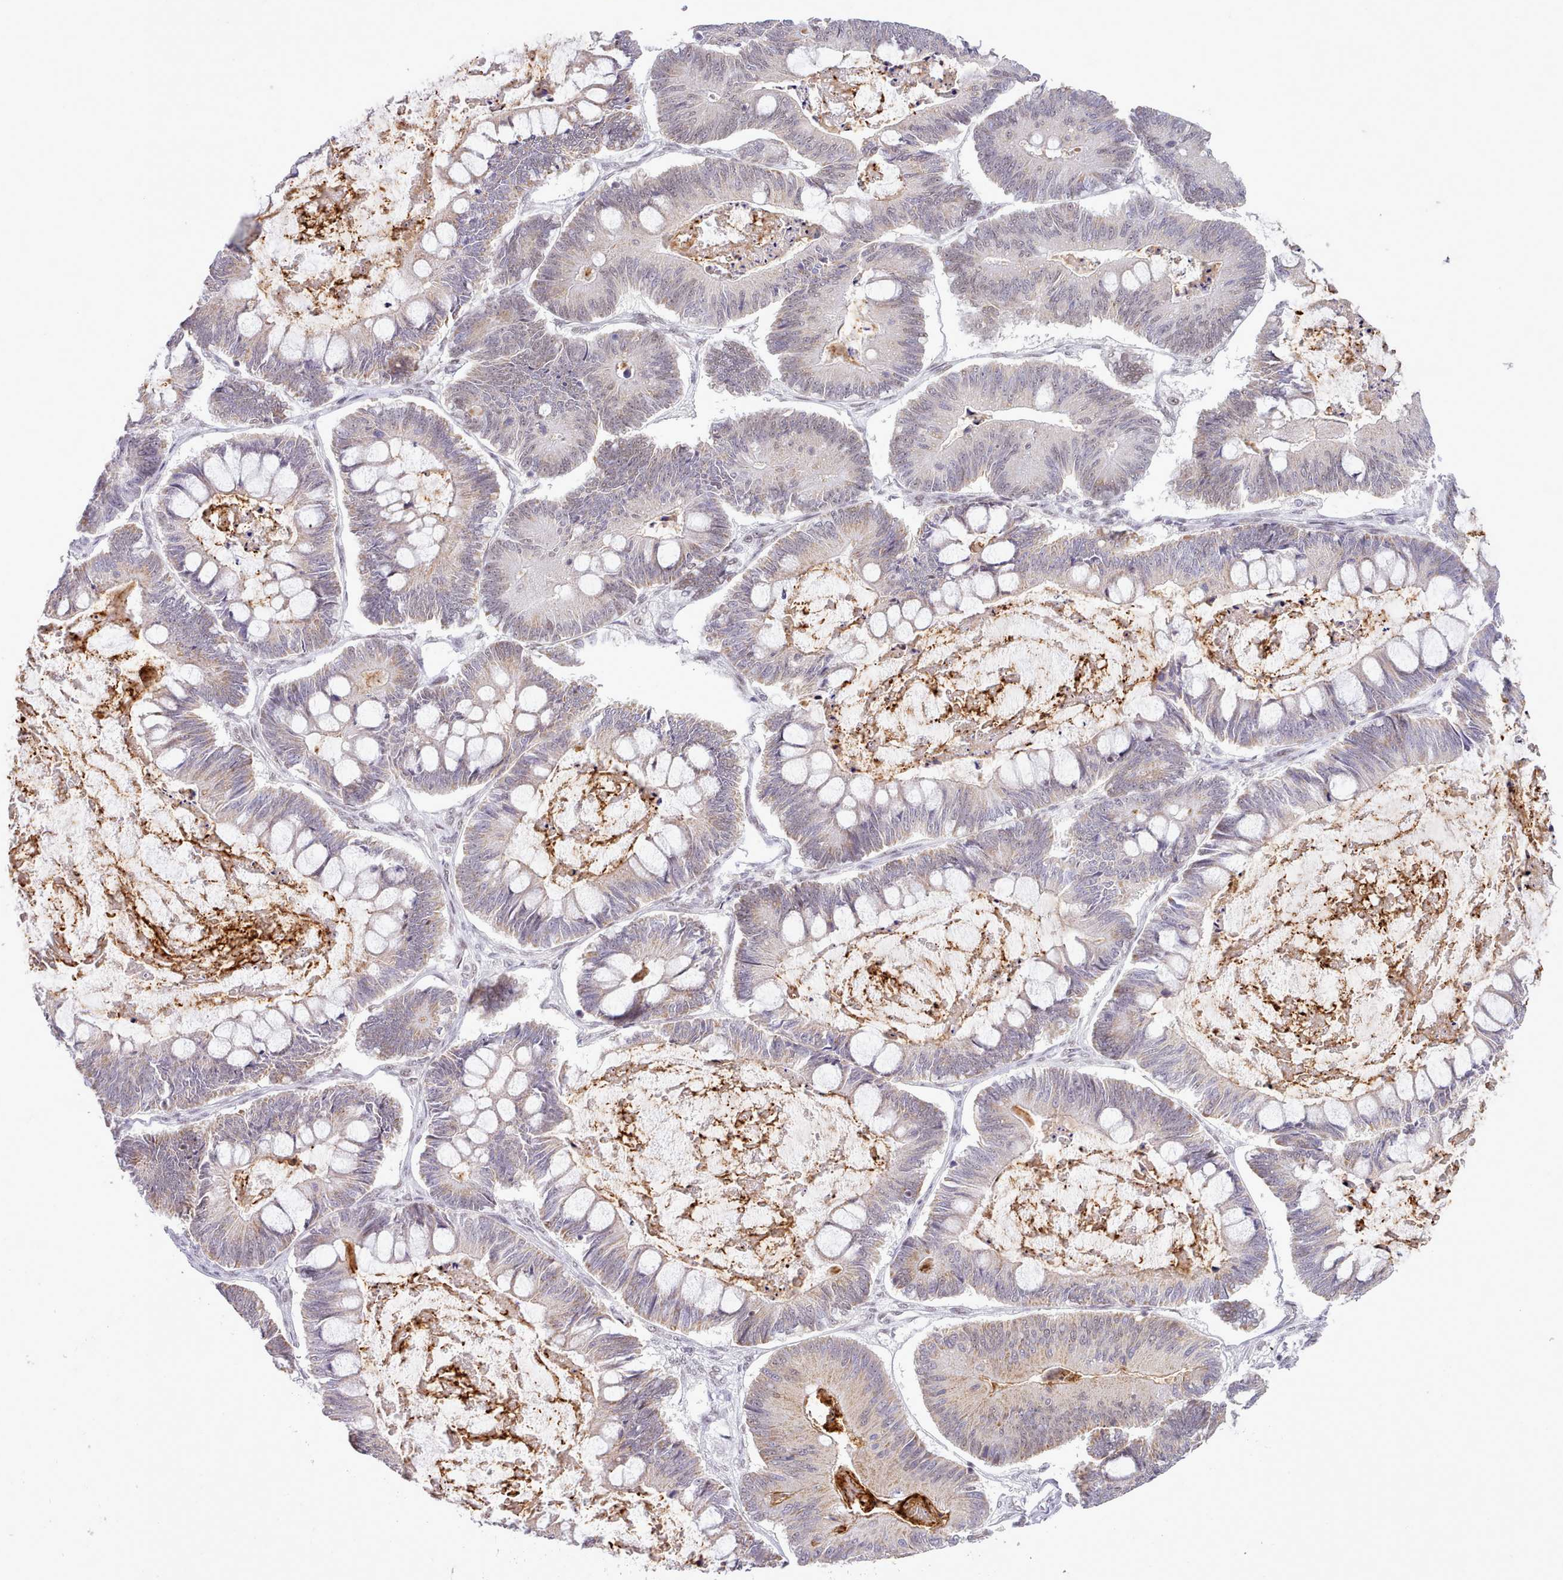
{"staining": {"intensity": "weak", "quantity": "<25%", "location": "cytoplasmic/membranous"}, "tissue": "ovarian cancer", "cell_type": "Tumor cells", "image_type": "cancer", "snomed": [{"axis": "morphology", "description": "Cystadenocarcinoma, mucinous, NOS"}, {"axis": "topography", "description": "Ovary"}], "caption": "Immunohistochemistry (IHC) image of human mucinous cystadenocarcinoma (ovarian) stained for a protein (brown), which displays no positivity in tumor cells.", "gene": "RFX1", "patient": {"sex": "female", "age": 61}}